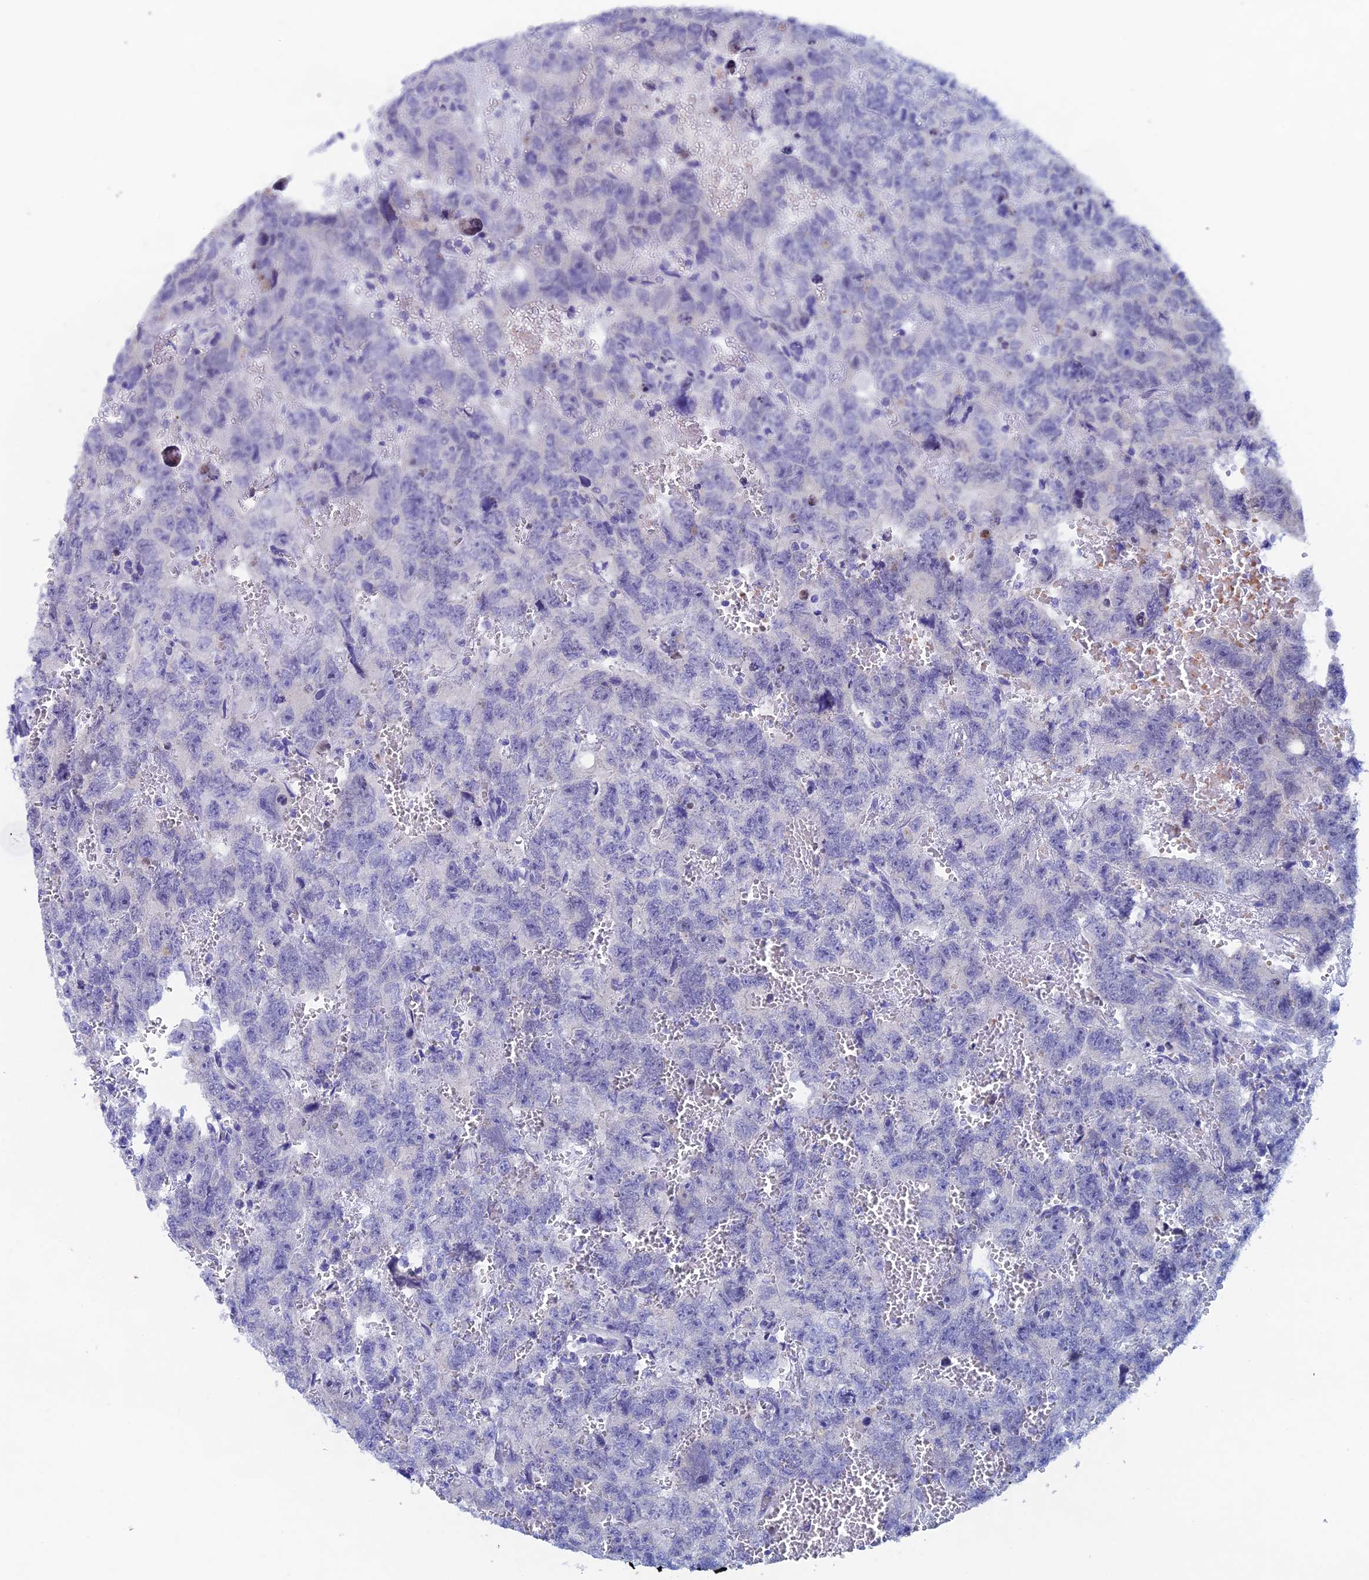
{"staining": {"intensity": "negative", "quantity": "none", "location": "none"}, "tissue": "testis cancer", "cell_type": "Tumor cells", "image_type": "cancer", "snomed": [{"axis": "morphology", "description": "Carcinoma, Embryonal, NOS"}, {"axis": "topography", "description": "Testis"}], "caption": "Human testis embryonal carcinoma stained for a protein using IHC exhibits no positivity in tumor cells.", "gene": "PSMC3IP", "patient": {"sex": "male", "age": 45}}